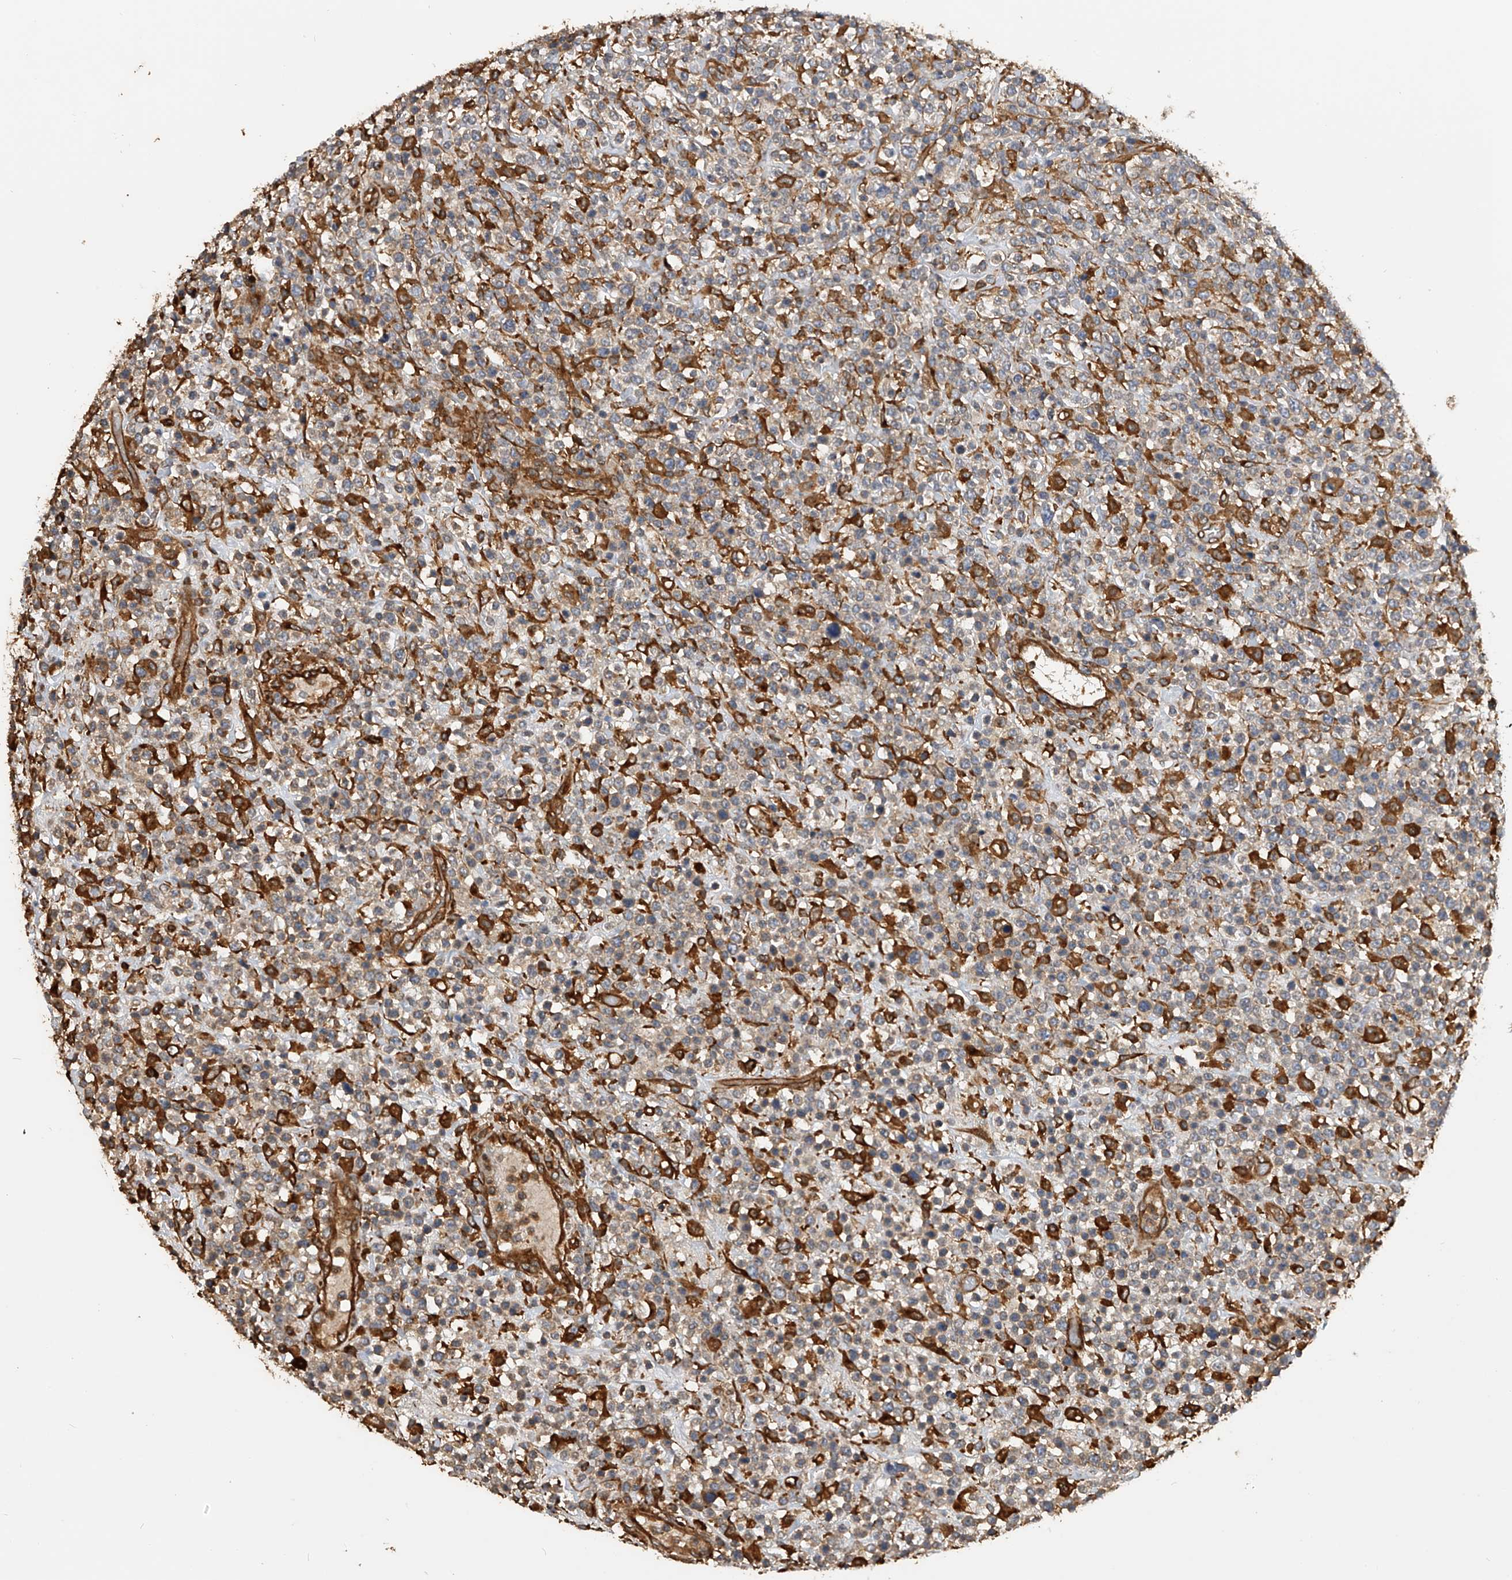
{"staining": {"intensity": "moderate", "quantity": "25%-75%", "location": "cytoplasmic/membranous"}, "tissue": "lymphoma", "cell_type": "Tumor cells", "image_type": "cancer", "snomed": [{"axis": "morphology", "description": "Malignant lymphoma, non-Hodgkin's type, High grade"}, {"axis": "topography", "description": "Colon"}], "caption": "Immunohistochemical staining of human high-grade malignant lymphoma, non-Hodgkin's type displays medium levels of moderate cytoplasmic/membranous positivity in about 25%-75% of tumor cells.", "gene": "PTPRA", "patient": {"sex": "female", "age": 53}}